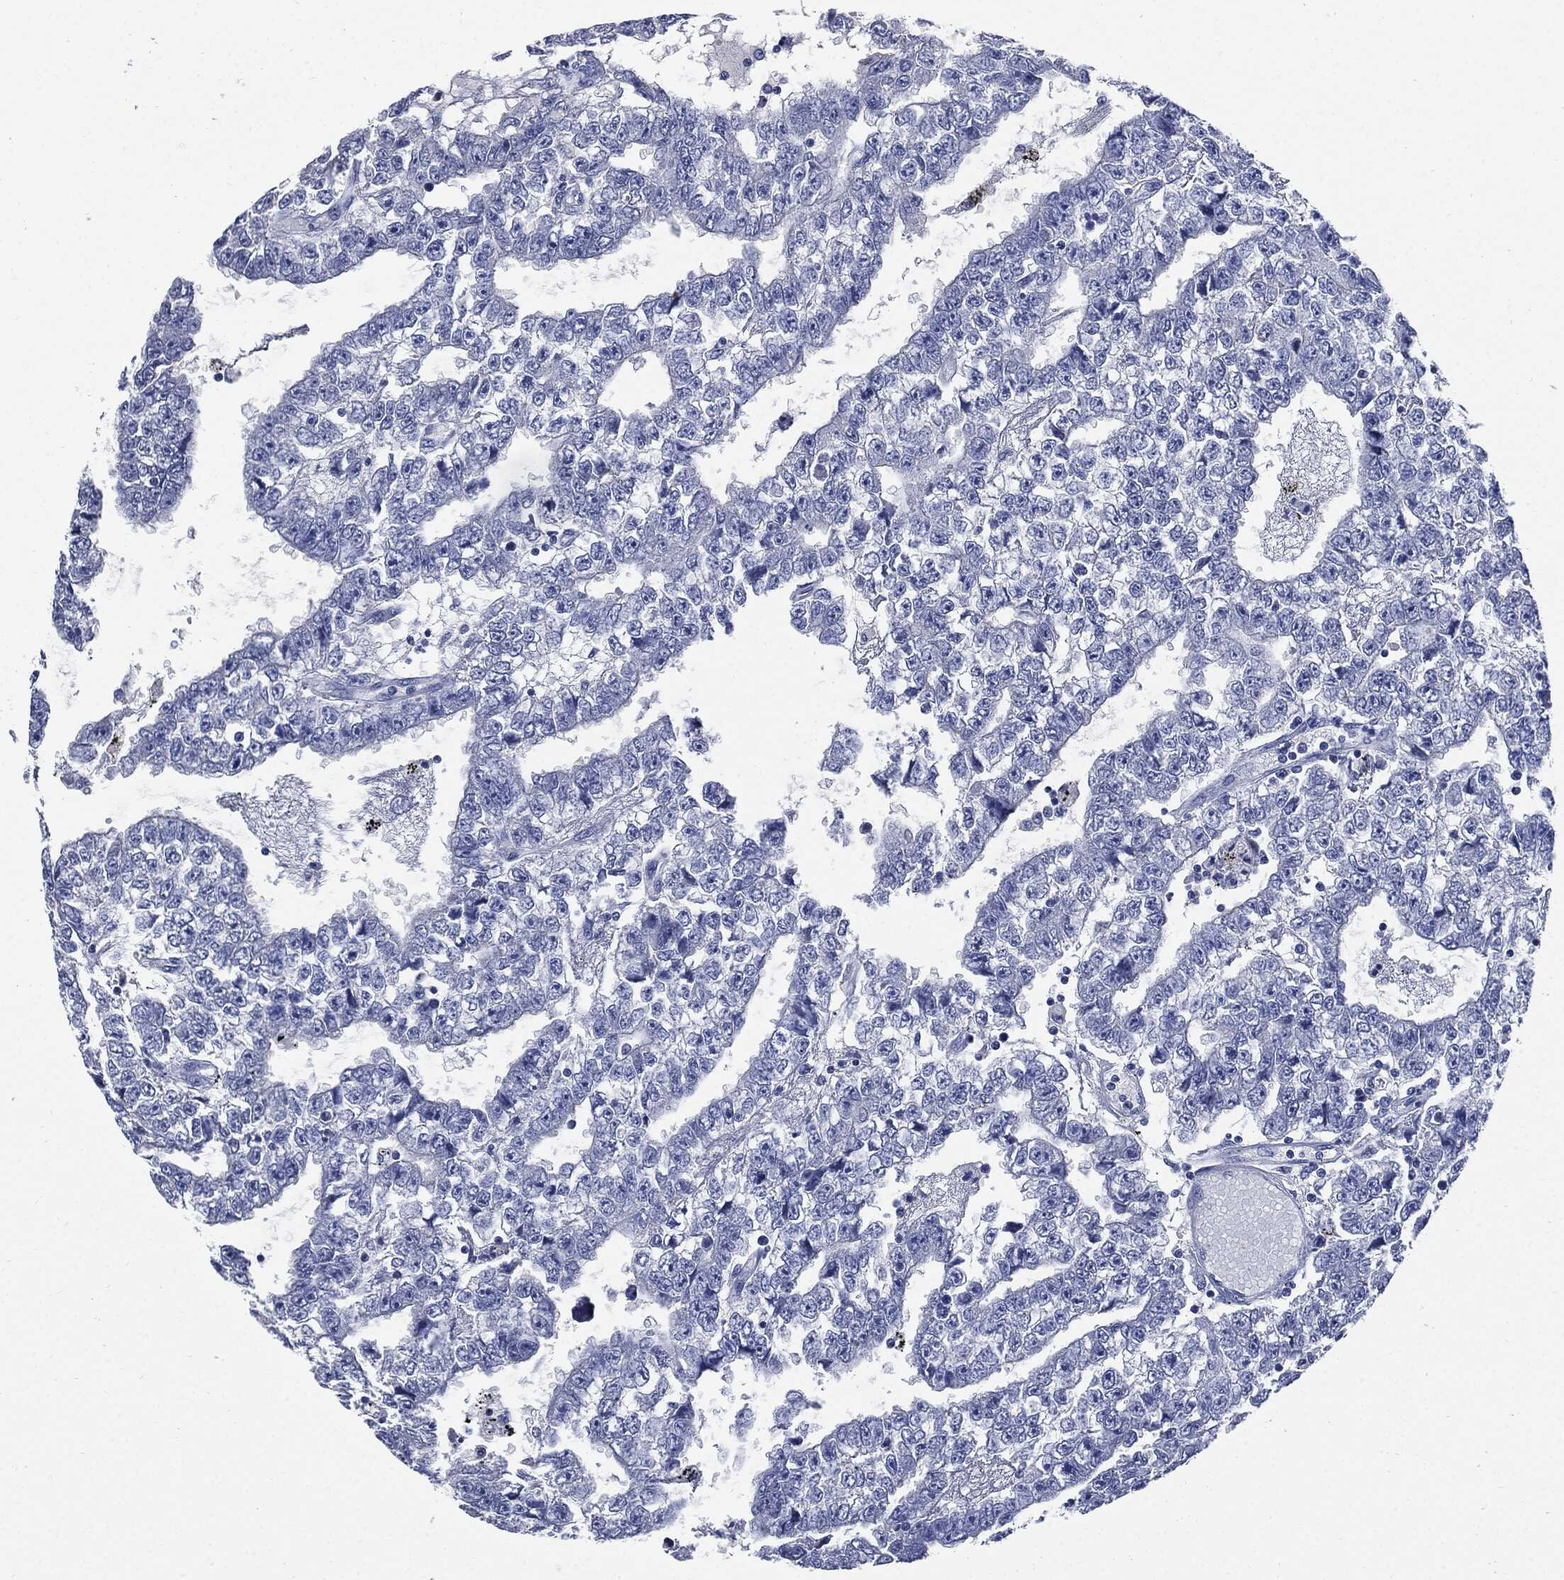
{"staining": {"intensity": "negative", "quantity": "none", "location": "none"}, "tissue": "testis cancer", "cell_type": "Tumor cells", "image_type": "cancer", "snomed": [{"axis": "morphology", "description": "Carcinoma, Embryonal, NOS"}, {"axis": "topography", "description": "Testis"}], "caption": "Tumor cells show no significant expression in testis cancer.", "gene": "CPE", "patient": {"sex": "male", "age": 25}}